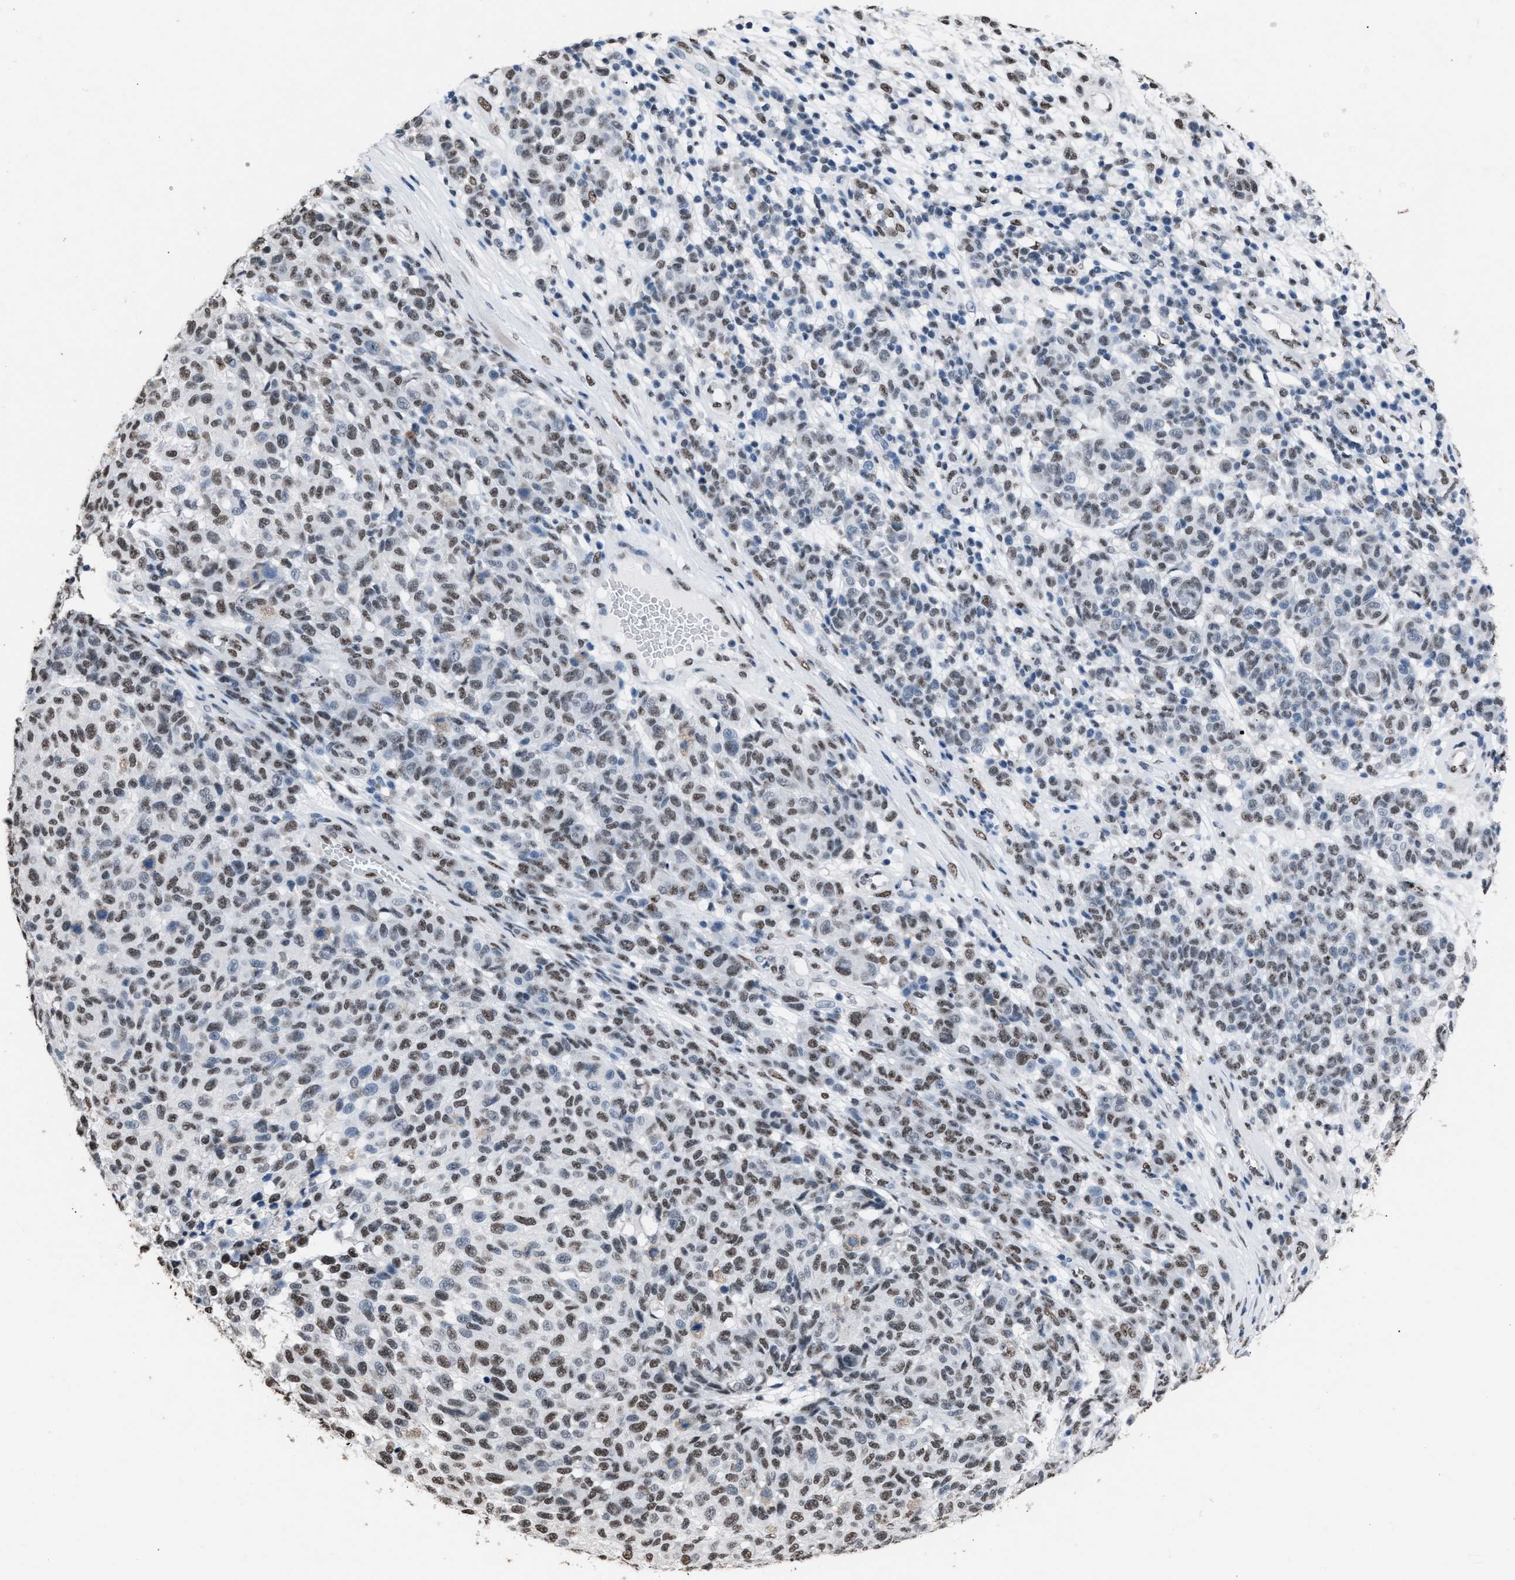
{"staining": {"intensity": "moderate", "quantity": ">75%", "location": "nuclear"}, "tissue": "melanoma", "cell_type": "Tumor cells", "image_type": "cancer", "snomed": [{"axis": "morphology", "description": "Malignant melanoma, NOS"}, {"axis": "topography", "description": "Skin"}], "caption": "Malignant melanoma stained for a protein (brown) exhibits moderate nuclear positive positivity in about >75% of tumor cells.", "gene": "CCAR2", "patient": {"sex": "male", "age": 59}}